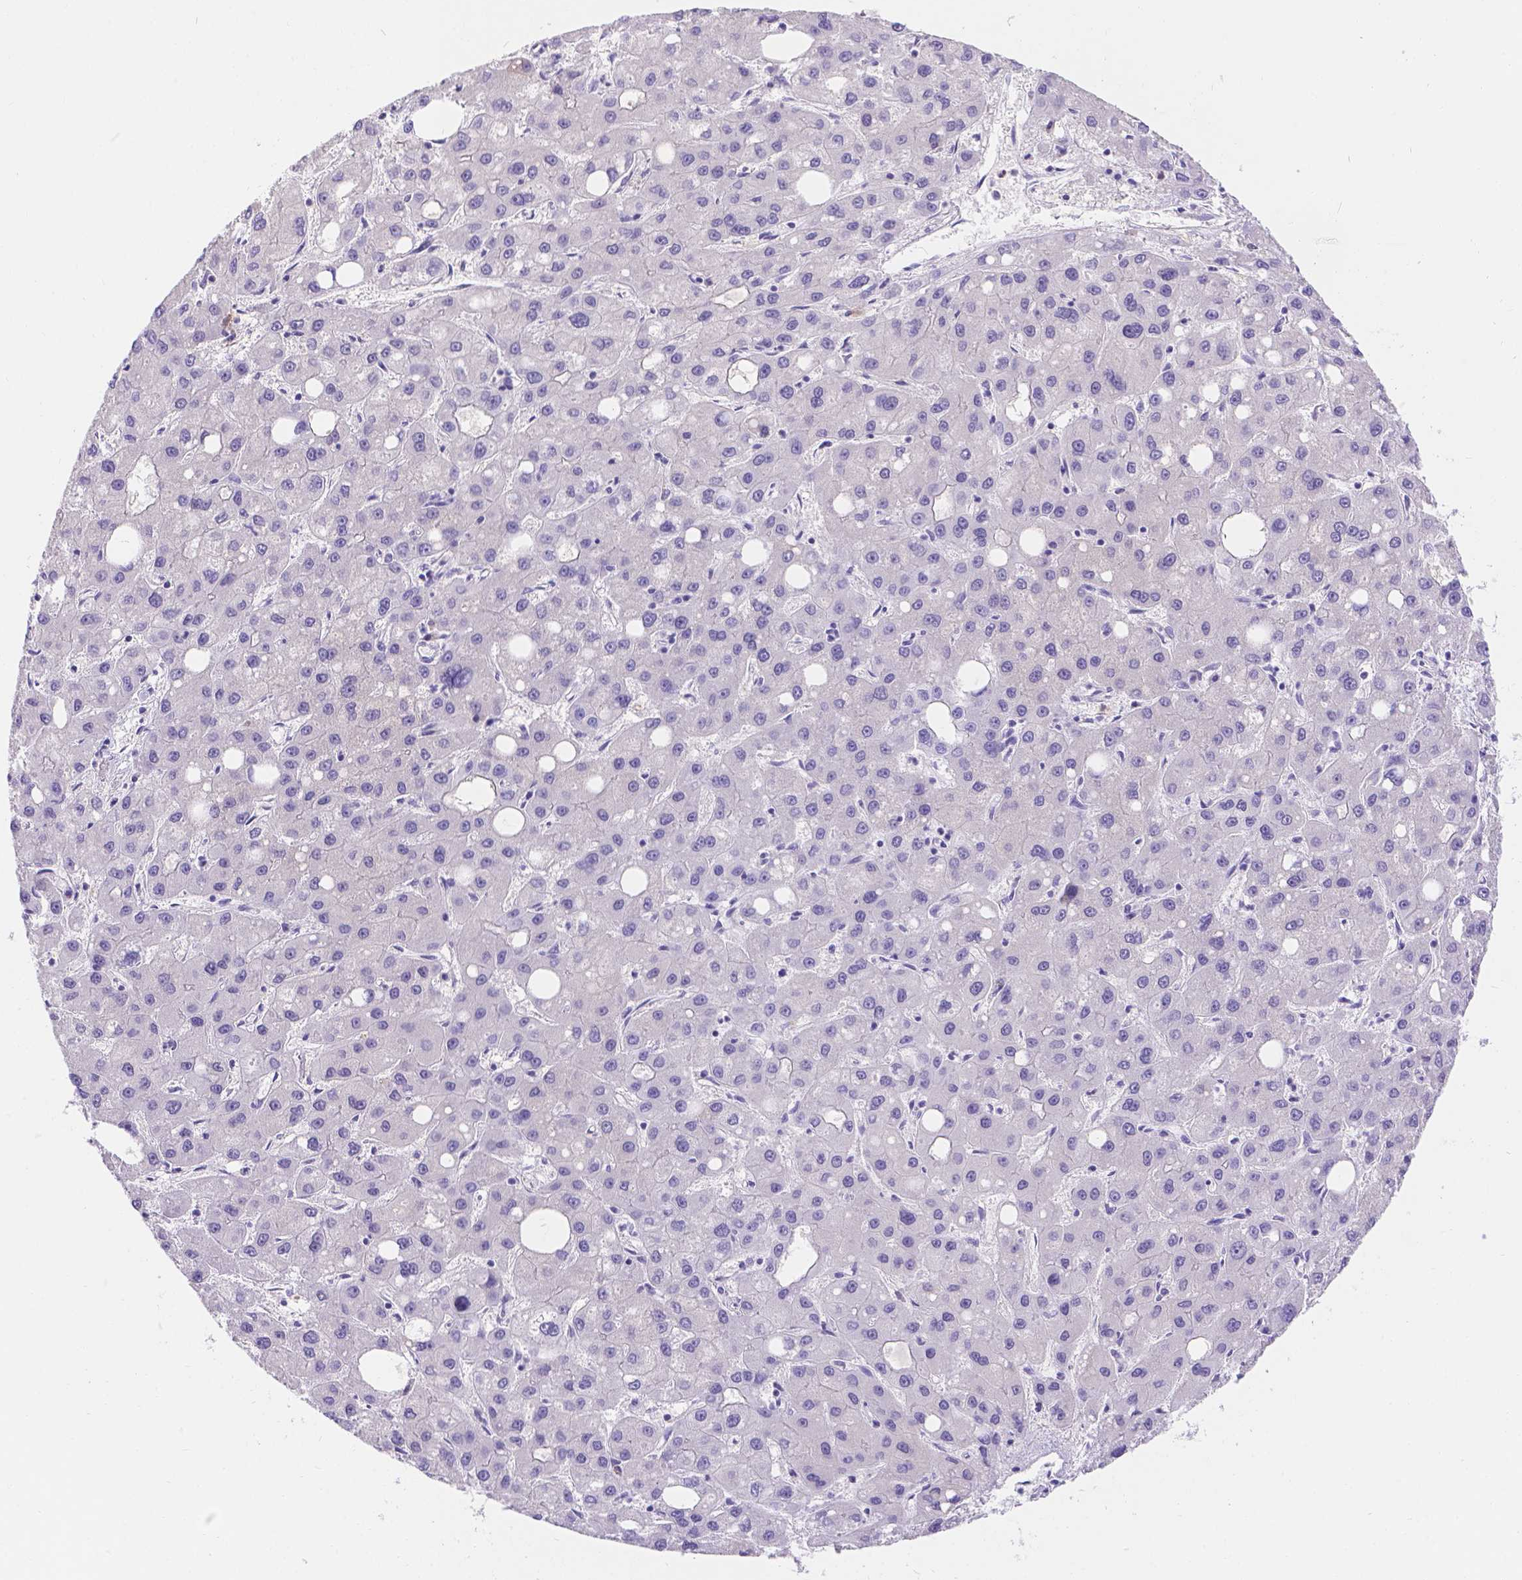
{"staining": {"intensity": "negative", "quantity": "none", "location": "none"}, "tissue": "liver cancer", "cell_type": "Tumor cells", "image_type": "cancer", "snomed": [{"axis": "morphology", "description": "Carcinoma, Hepatocellular, NOS"}, {"axis": "topography", "description": "Liver"}], "caption": "Immunohistochemical staining of human liver cancer (hepatocellular carcinoma) displays no significant staining in tumor cells.", "gene": "GNRHR", "patient": {"sex": "male", "age": 73}}